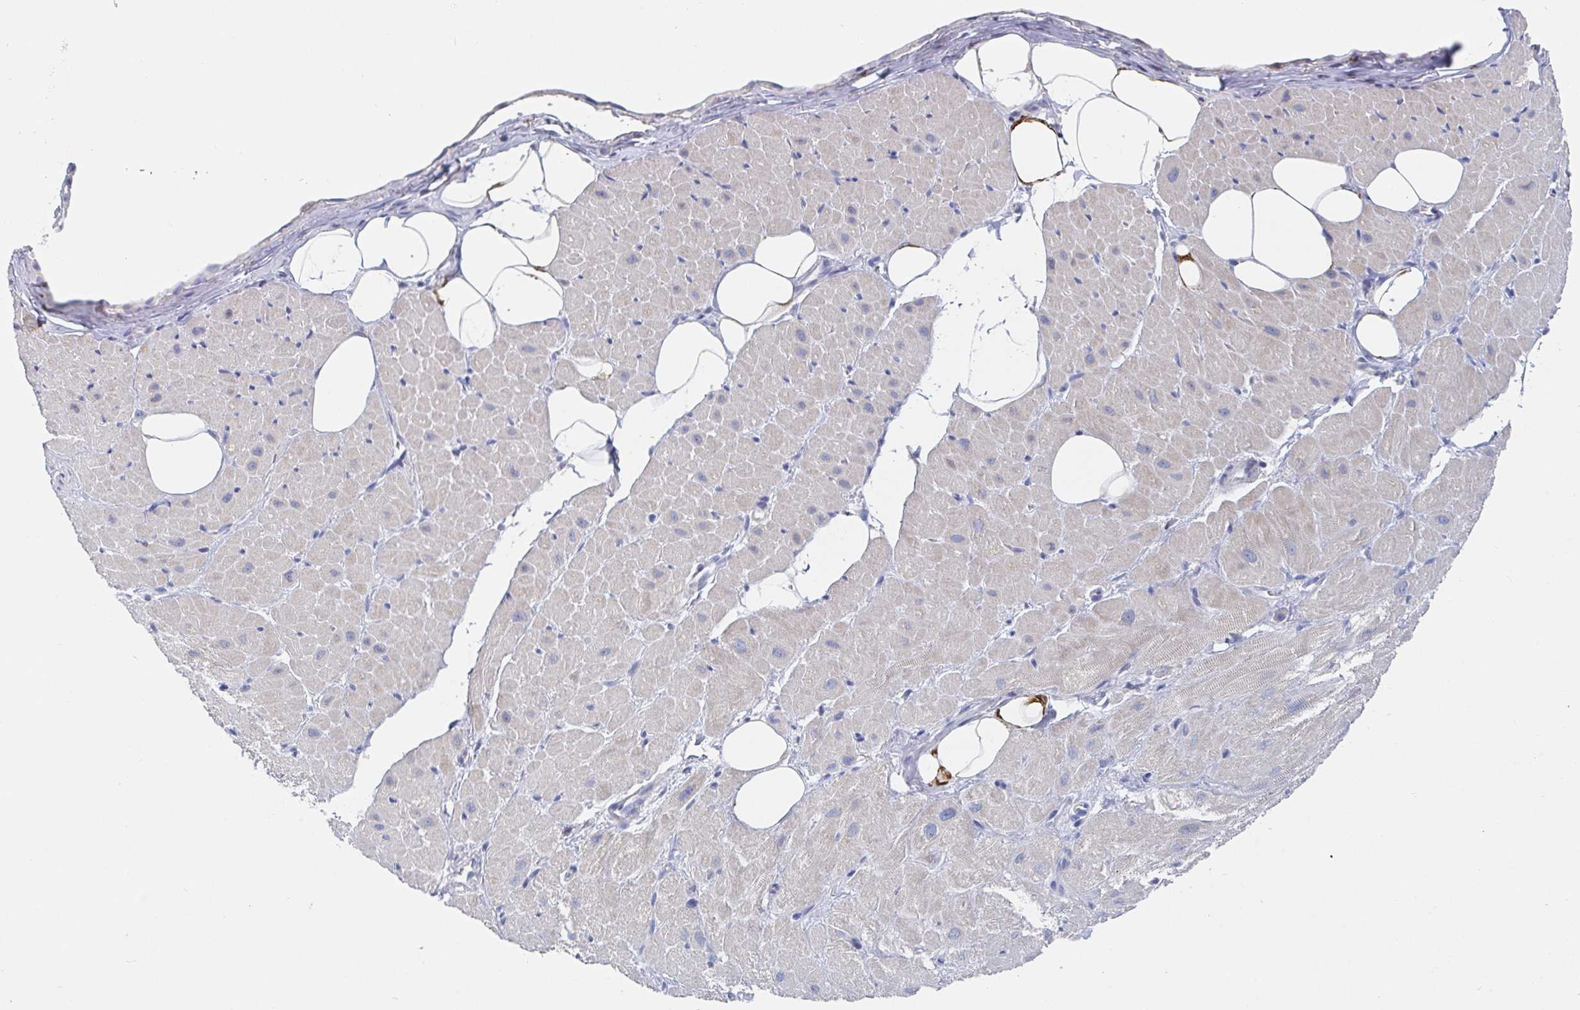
{"staining": {"intensity": "moderate", "quantity": "<25%", "location": "cytoplasmic/membranous"}, "tissue": "heart muscle", "cell_type": "Cardiomyocytes", "image_type": "normal", "snomed": [{"axis": "morphology", "description": "Normal tissue, NOS"}, {"axis": "topography", "description": "Heart"}], "caption": "The image shows a brown stain indicating the presence of a protein in the cytoplasmic/membranous of cardiomyocytes in heart muscle. (Stains: DAB (3,3'-diaminobenzidine) in brown, nuclei in blue, Microscopy: brightfield microscopy at high magnification).", "gene": "ZNF100", "patient": {"sex": "male", "age": 62}}